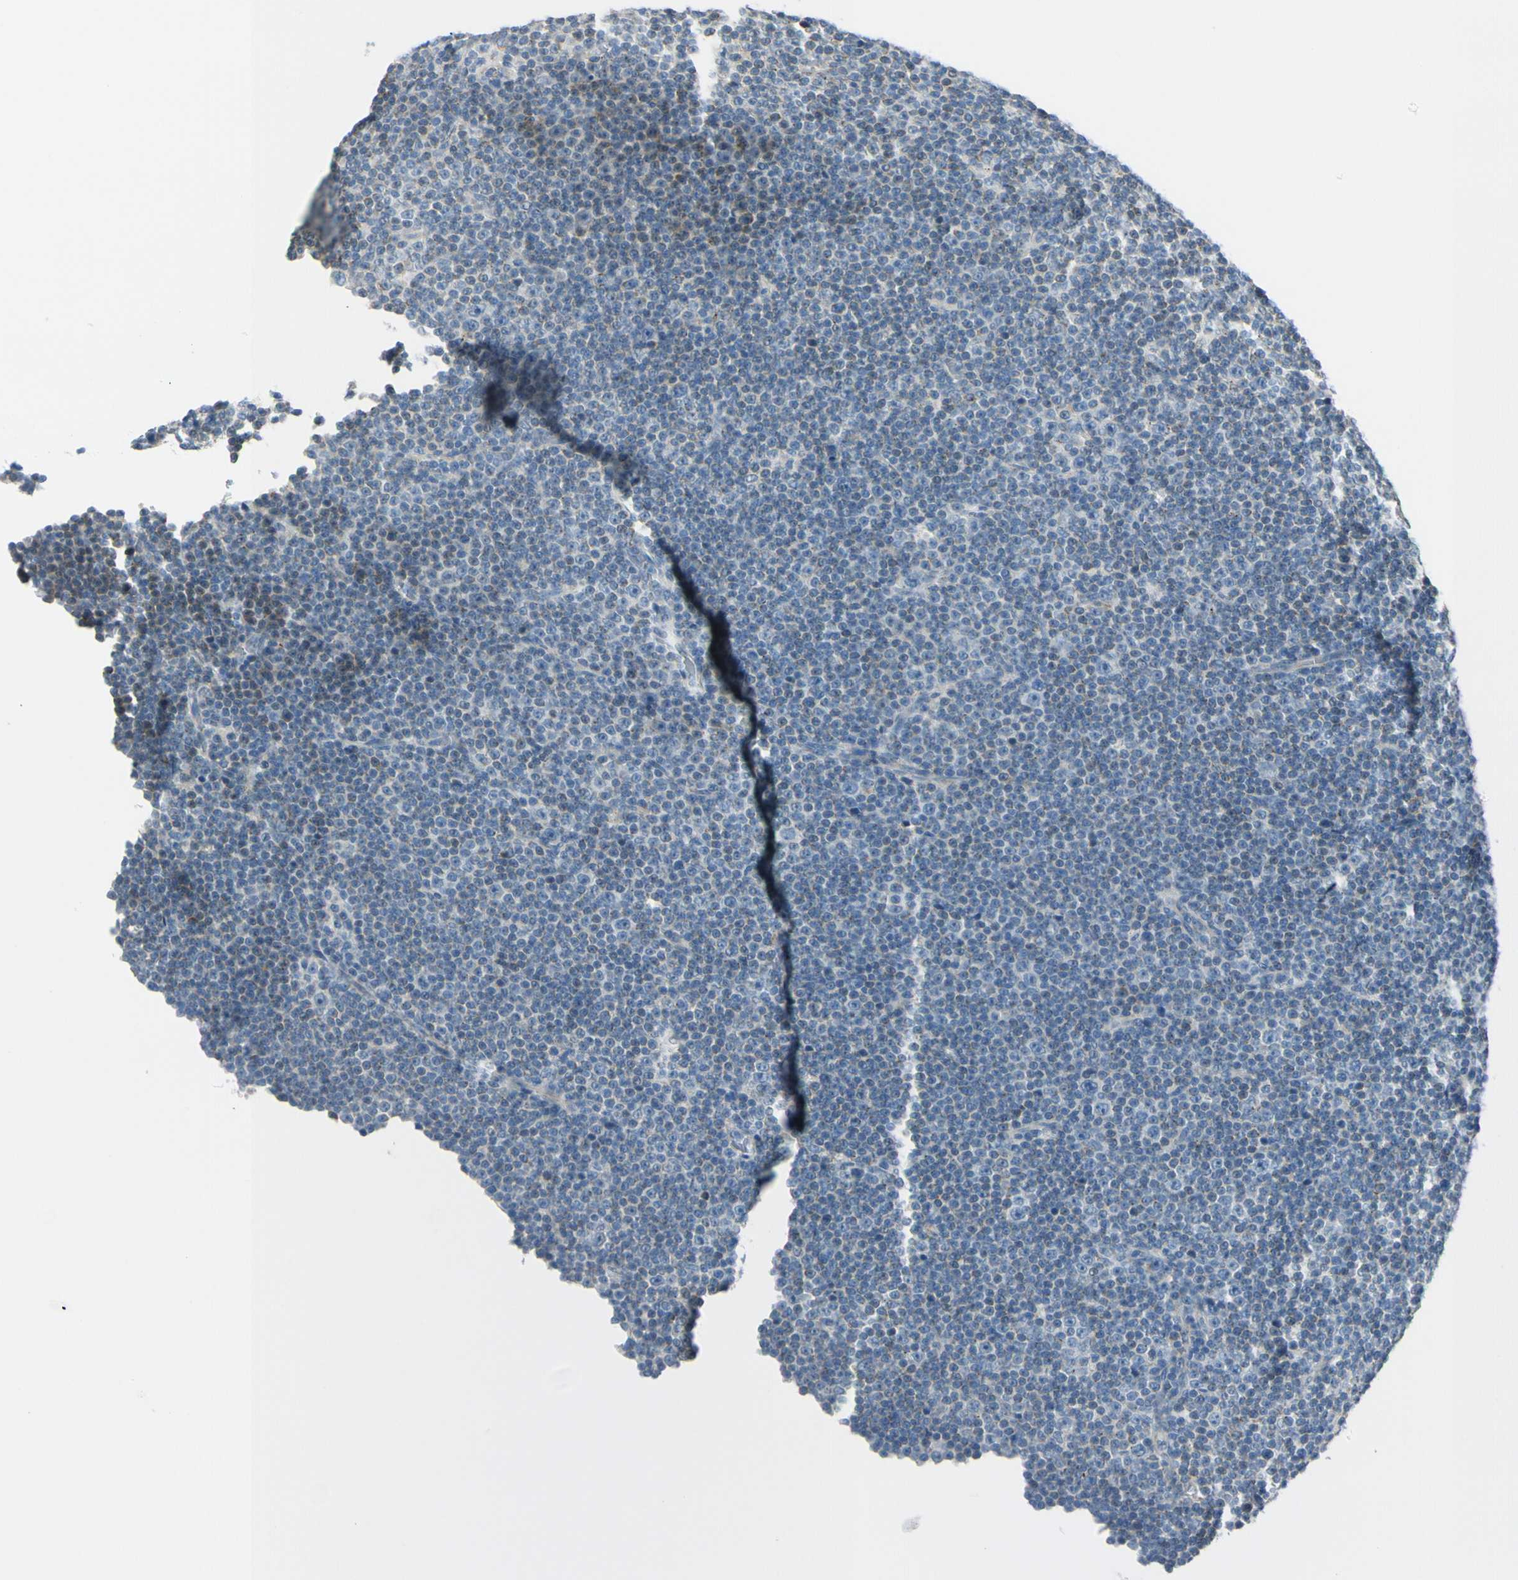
{"staining": {"intensity": "negative", "quantity": "none", "location": "none"}, "tissue": "lymphoma", "cell_type": "Tumor cells", "image_type": "cancer", "snomed": [{"axis": "morphology", "description": "Malignant lymphoma, non-Hodgkin's type, Low grade"}, {"axis": "topography", "description": "Lymph node"}], "caption": "The histopathology image shows no significant expression in tumor cells of lymphoma.", "gene": "GALNT5", "patient": {"sex": "female", "age": 67}}